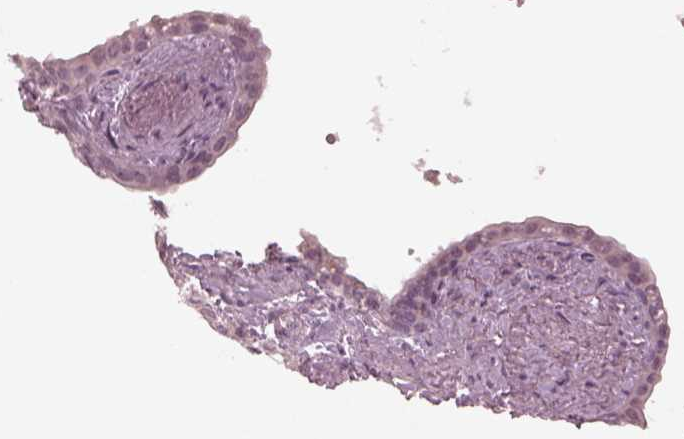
{"staining": {"intensity": "negative", "quantity": "none", "location": "none"}, "tissue": "seminal vesicle", "cell_type": "Glandular cells", "image_type": "normal", "snomed": [{"axis": "morphology", "description": "Normal tissue, NOS"}, {"axis": "morphology", "description": "Urothelial carcinoma, NOS"}, {"axis": "topography", "description": "Urinary bladder"}, {"axis": "topography", "description": "Seminal veicle"}], "caption": "Photomicrograph shows no protein positivity in glandular cells of normal seminal vesicle. (Immunohistochemistry (ihc), brightfield microscopy, high magnification).", "gene": "RGS7", "patient": {"sex": "male", "age": 76}}